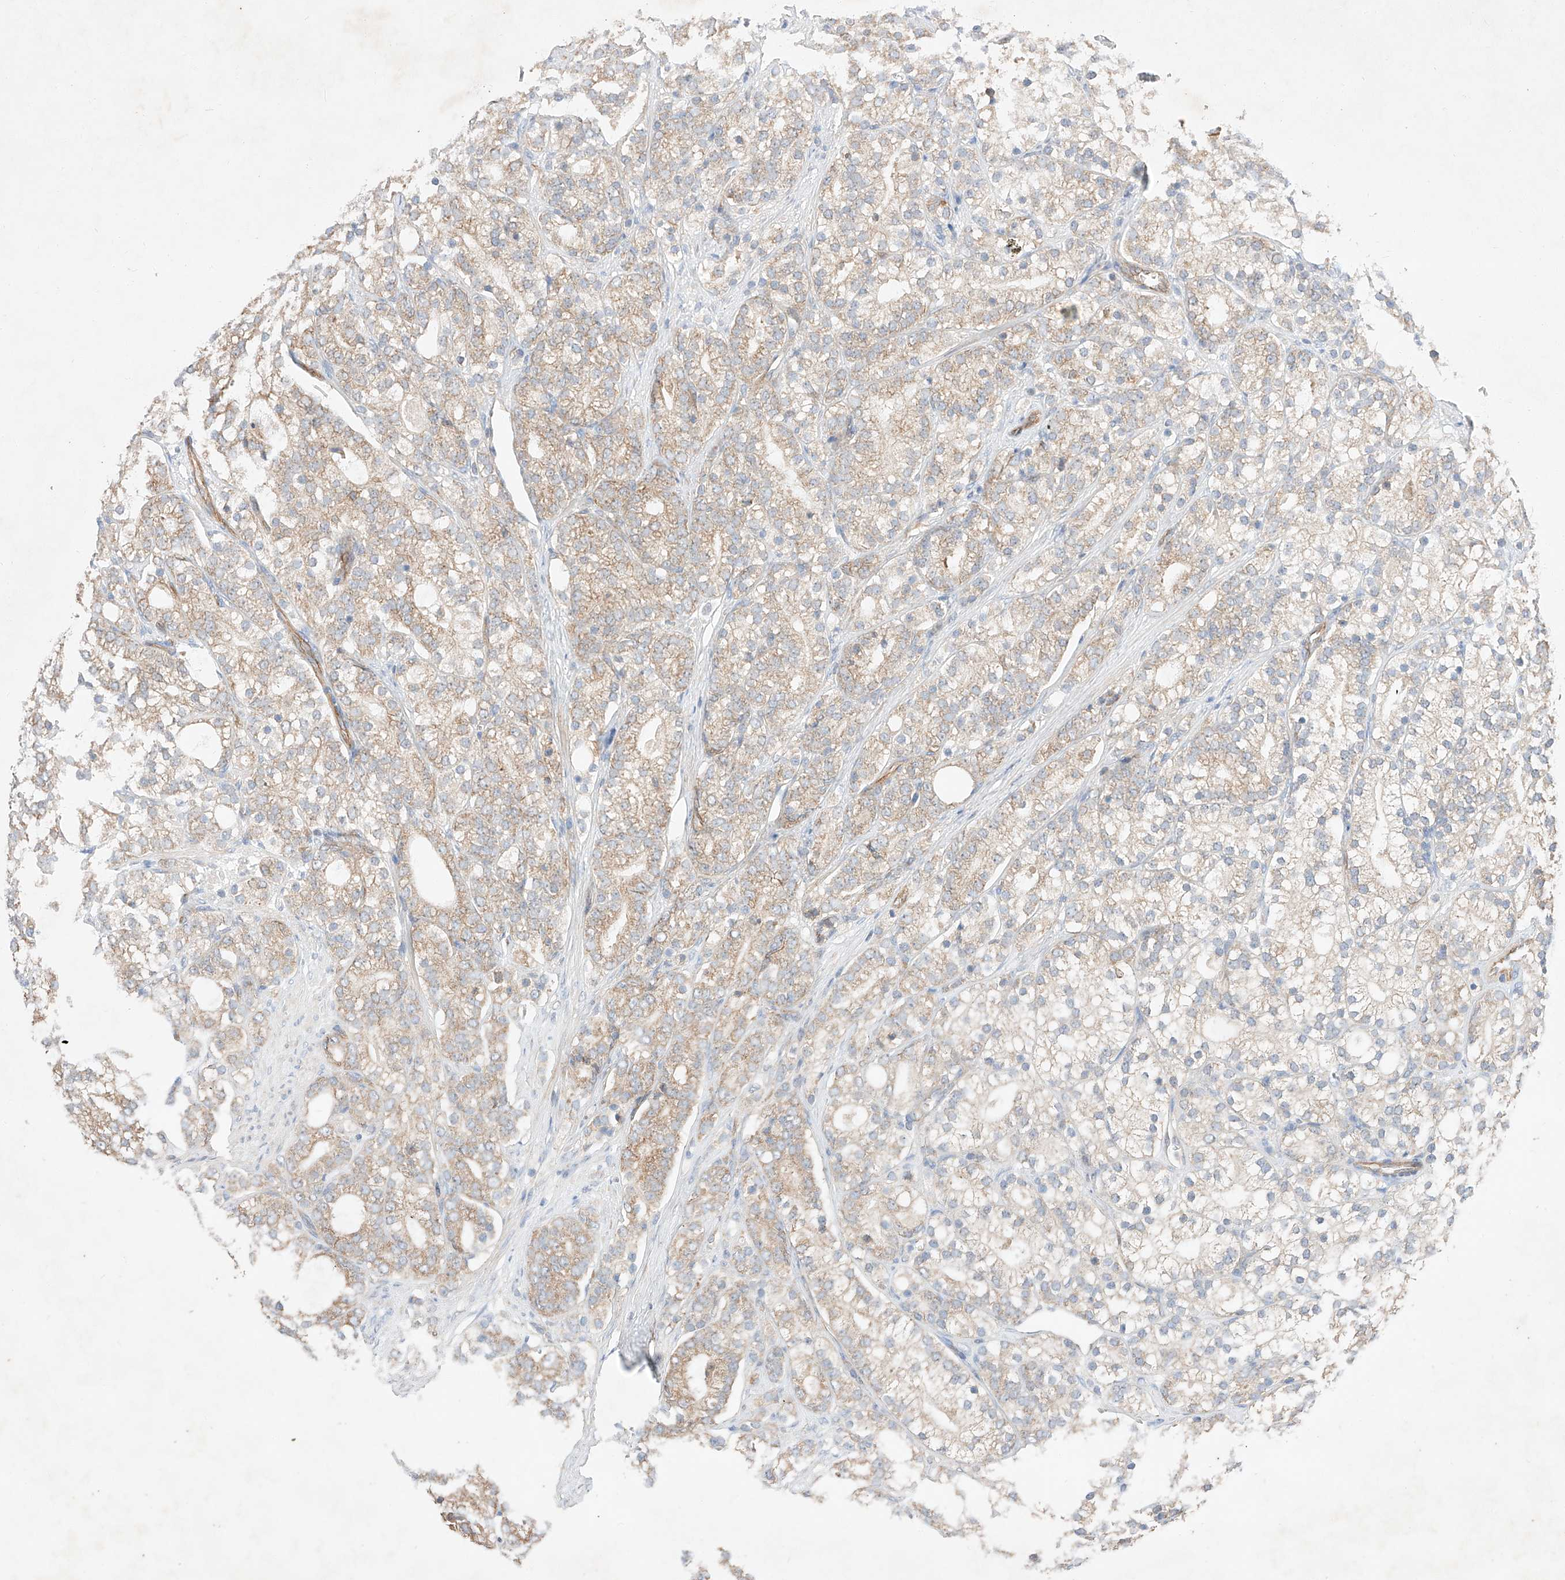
{"staining": {"intensity": "moderate", "quantity": "25%-75%", "location": "cytoplasmic/membranous"}, "tissue": "prostate cancer", "cell_type": "Tumor cells", "image_type": "cancer", "snomed": [{"axis": "morphology", "description": "Adenocarcinoma, High grade"}, {"axis": "topography", "description": "Prostate"}], "caption": "The immunohistochemical stain labels moderate cytoplasmic/membranous positivity in tumor cells of prostate cancer (adenocarcinoma (high-grade)) tissue.", "gene": "C6orf118", "patient": {"sex": "male", "age": 57}}